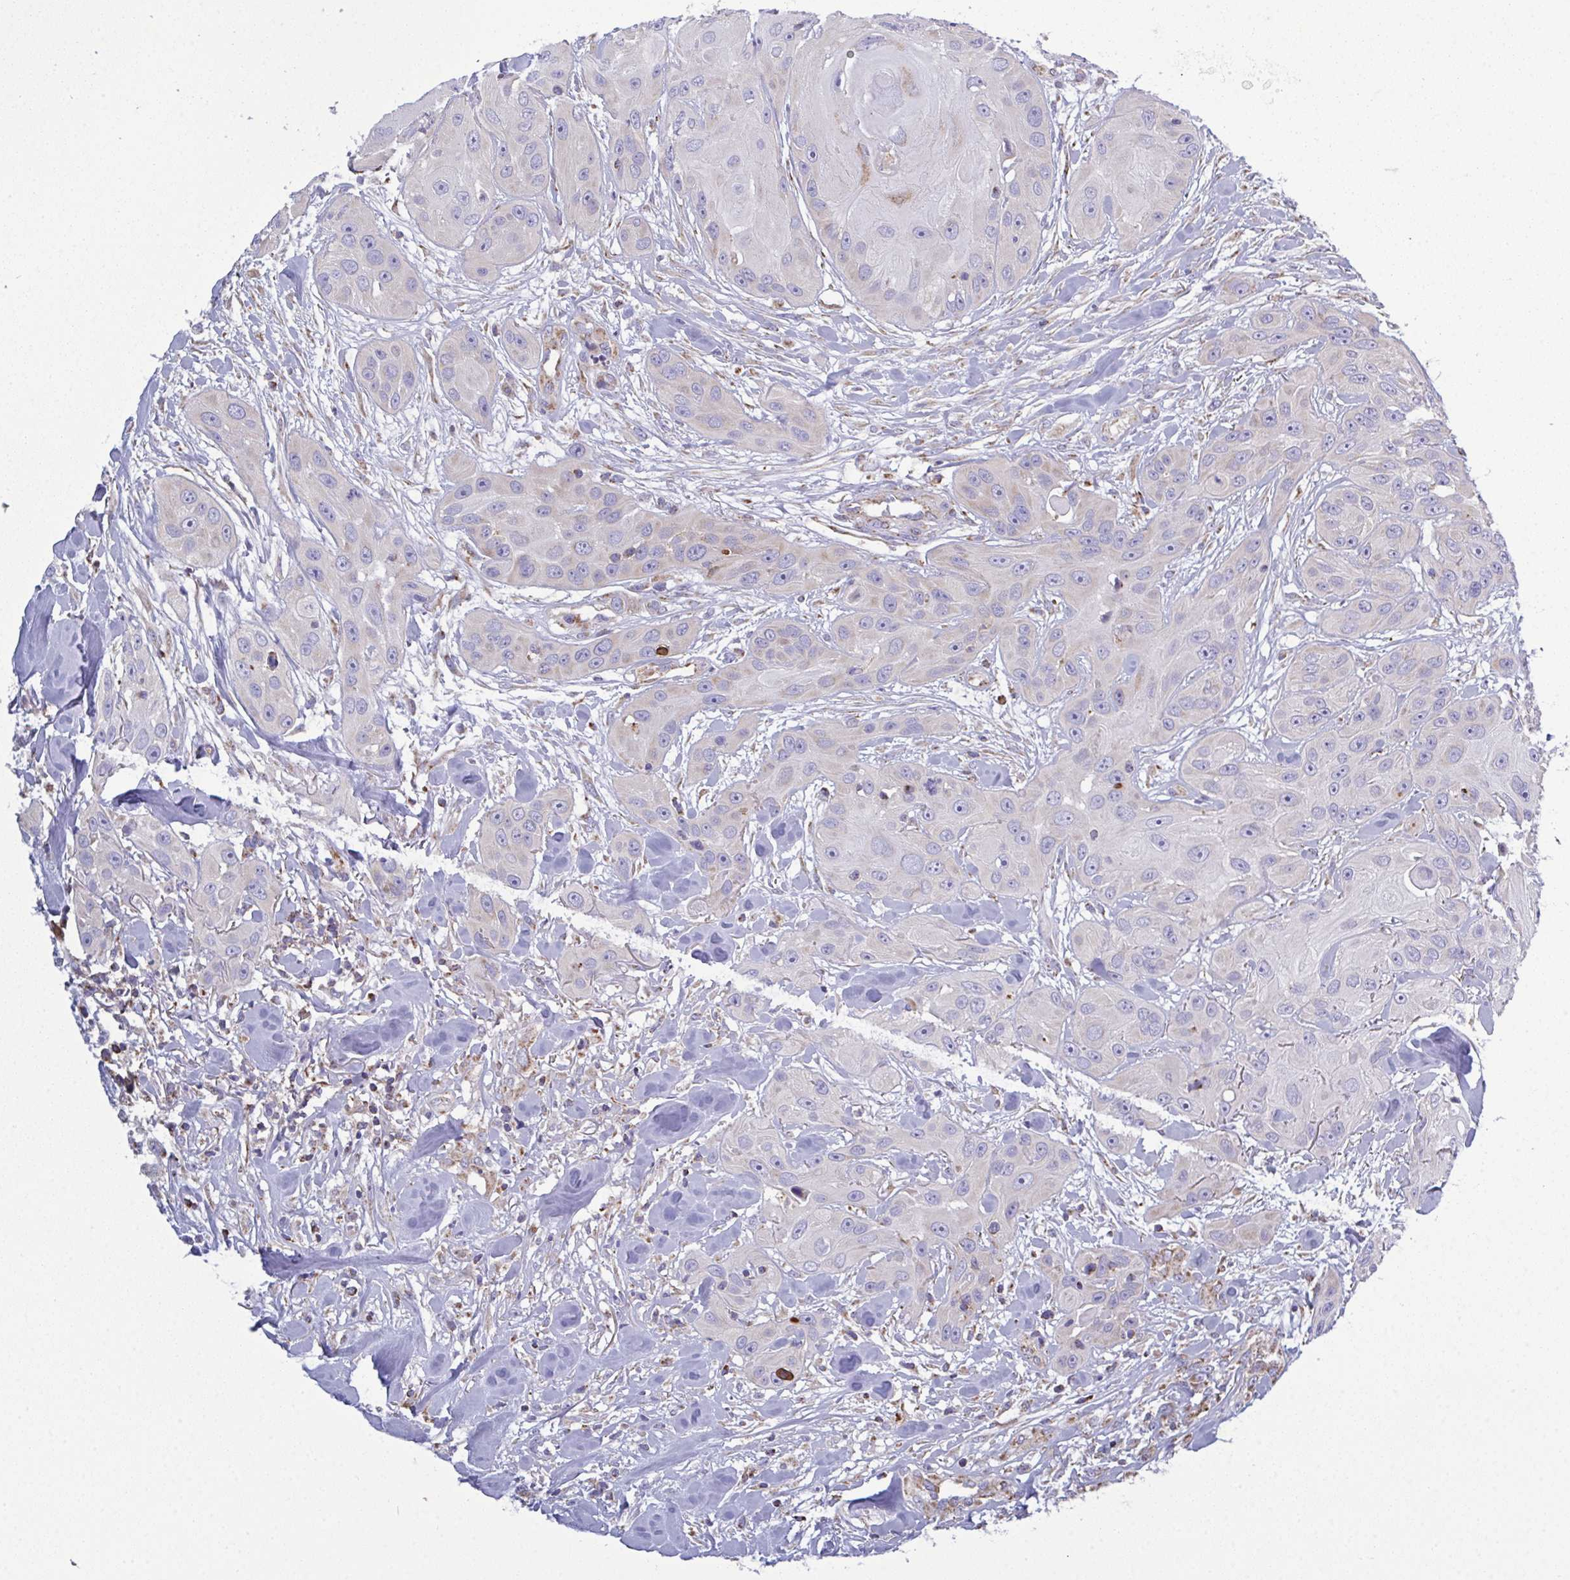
{"staining": {"intensity": "negative", "quantity": "none", "location": "none"}, "tissue": "head and neck cancer", "cell_type": "Tumor cells", "image_type": "cancer", "snomed": [{"axis": "morphology", "description": "Squamous cell carcinoma, NOS"}, {"axis": "topography", "description": "Oral tissue"}, {"axis": "topography", "description": "Head-Neck"}], "caption": "Head and neck squamous cell carcinoma was stained to show a protein in brown. There is no significant positivity in tumor cells.", "gene": "CSDE1", "patient": {"sex": "male", "age": 77}}